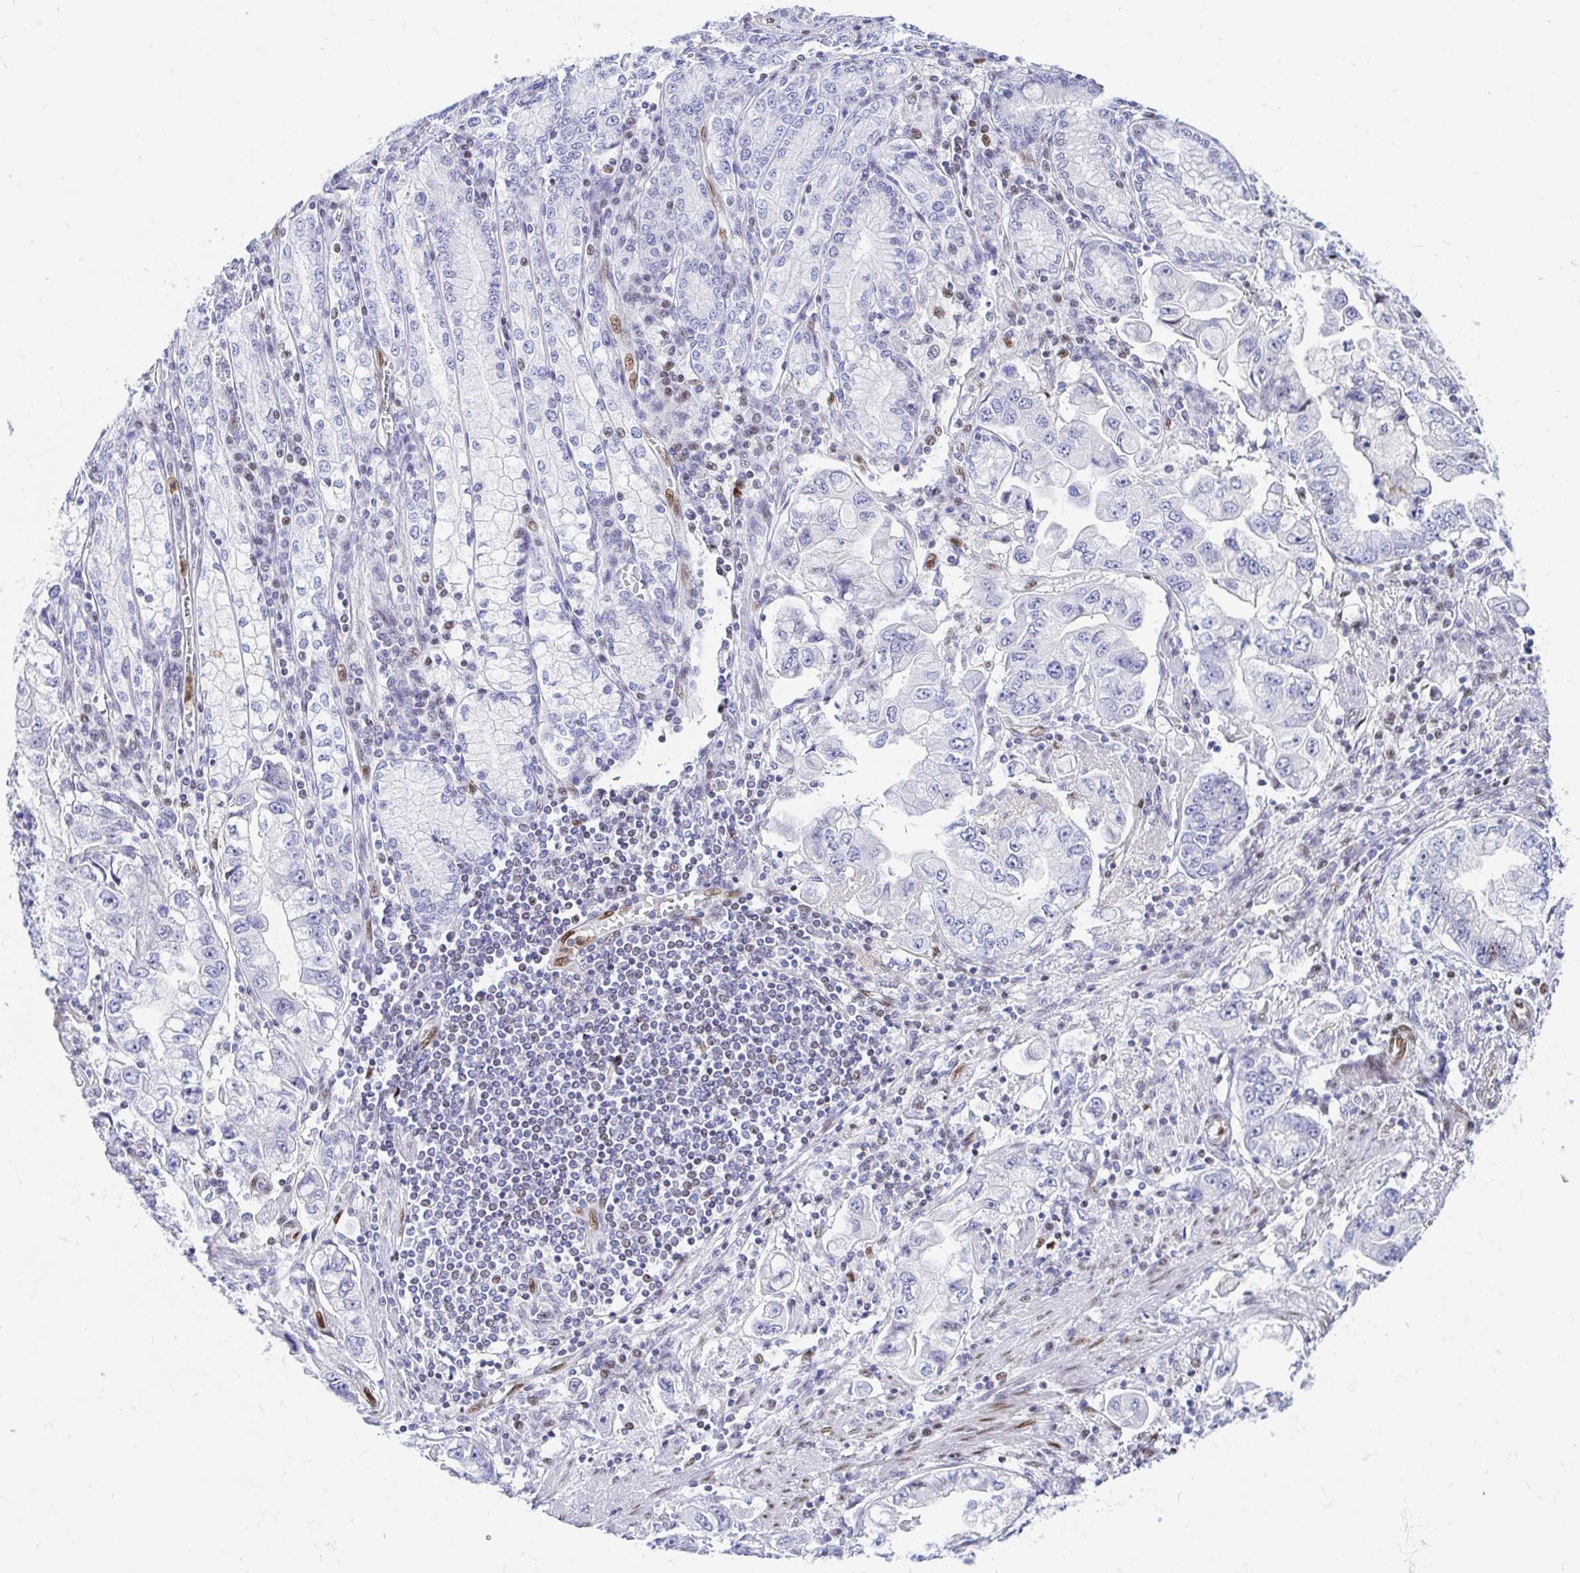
{"staining": {"intensity": "negative", "quantity": "none", "location": "none"}, "tissue": "stomach cancer", "cell_type": "Tumor cells", "image_type": "cancer", "snomed": [{"axis": "morphology", "description": "Adenocarcinoma, NOS"}, {"axis": "topography", "description": "Stomach, lower"}], "caption": "Tumor cells show no significant positivity in stomach cancer (adenocarcinoma).", "gene": "HINFP", "patient": {"sex": "female", "age": 93}}